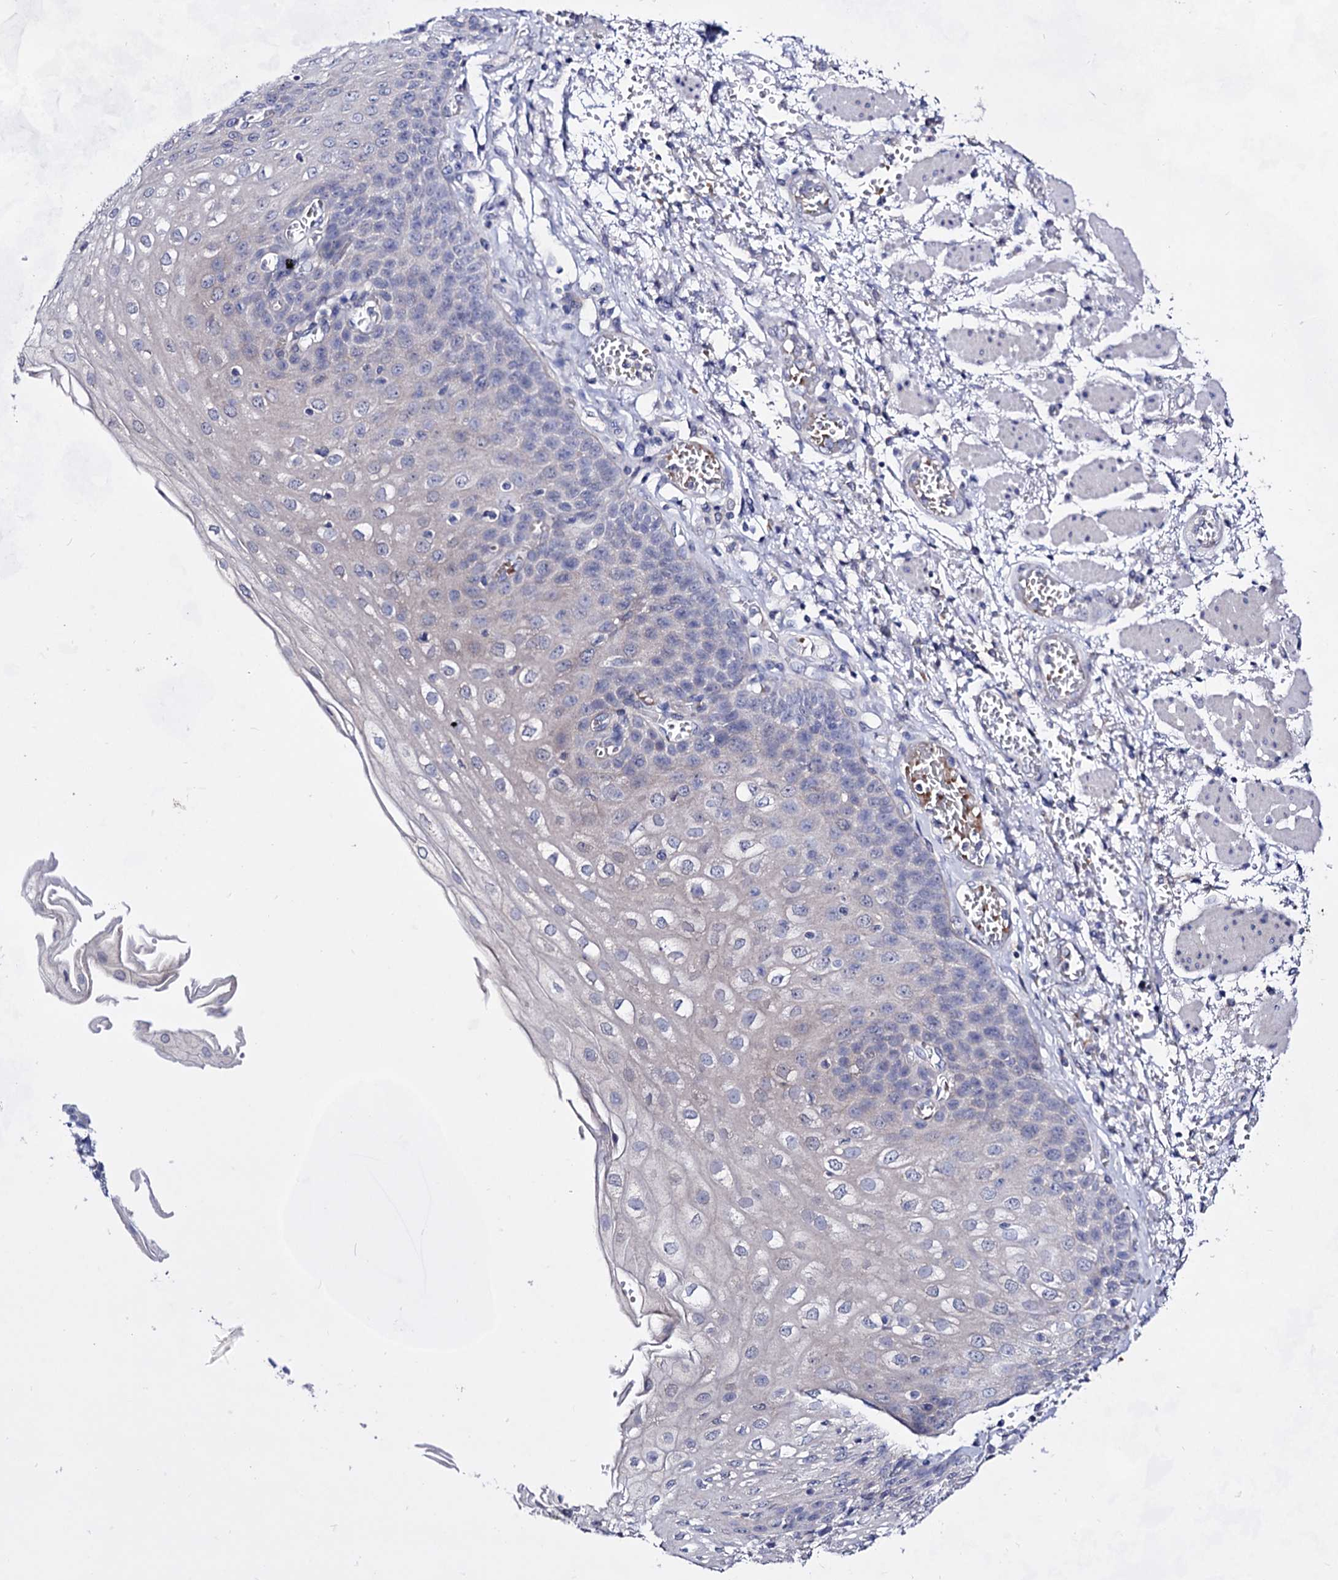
{"staining": {"intensity": "weak", "quantity": "<25%", "location": "cytoplasmic/membranous"}, "tissue": "esophagus", "cell_type": "Squamous epithelial cells", "image_type": "normal", "snomed": [{"axis": "morphology", "description": "Normal tissue, NOS"}, {"axis": "topography", "description": "Esophagus"}], "caption": "DAB (3,3'-diaminobenzidine) immunohistochemical staining of unremarkable esophagus reveals no significant expression in squamous epithelial cells.", "gene": "PLIN1", "patient": {"sex": "male", "age": 81}}